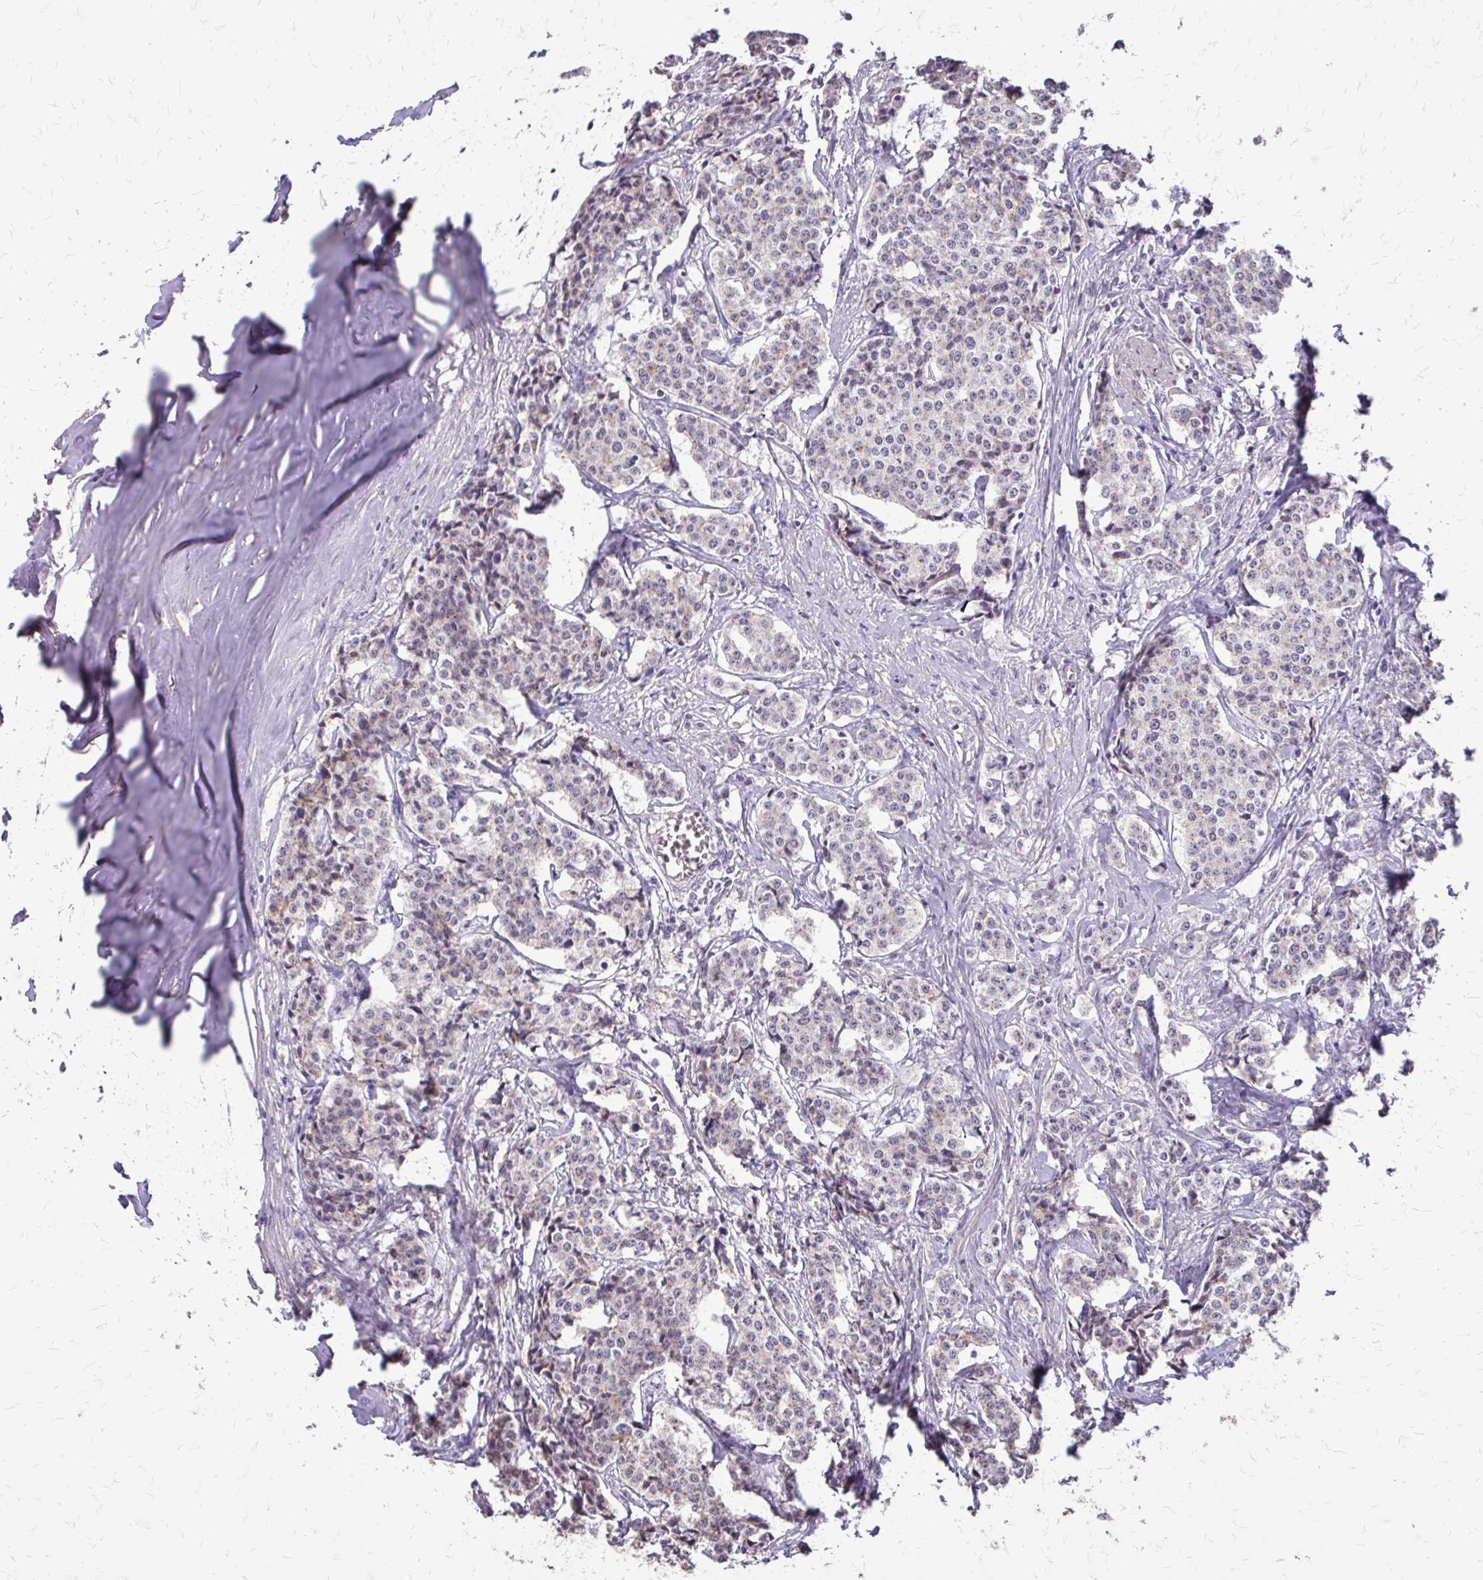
{"staining": {"intensity": "weak", "quantity": "<25%", "location": "cytoplasmic/membranous"}, "tissue": "carcinoid", "cell_type": "Tumor cells", "image_type": "cancer", "snomed": [{"axis": "morphology", "description": "Carcinoid, malignant, NOS"}, {"axis": "topography", "description": "Small intestine"}], "caption": "Tumor cells show no significant protein positivity in carcinoid. (DAB (3,3'-diaminobenzidine) immunohistochemistry with hematoxylin counter stain).", "gene": "MYORG", "patient": {"sex": "female", "age": 64}}